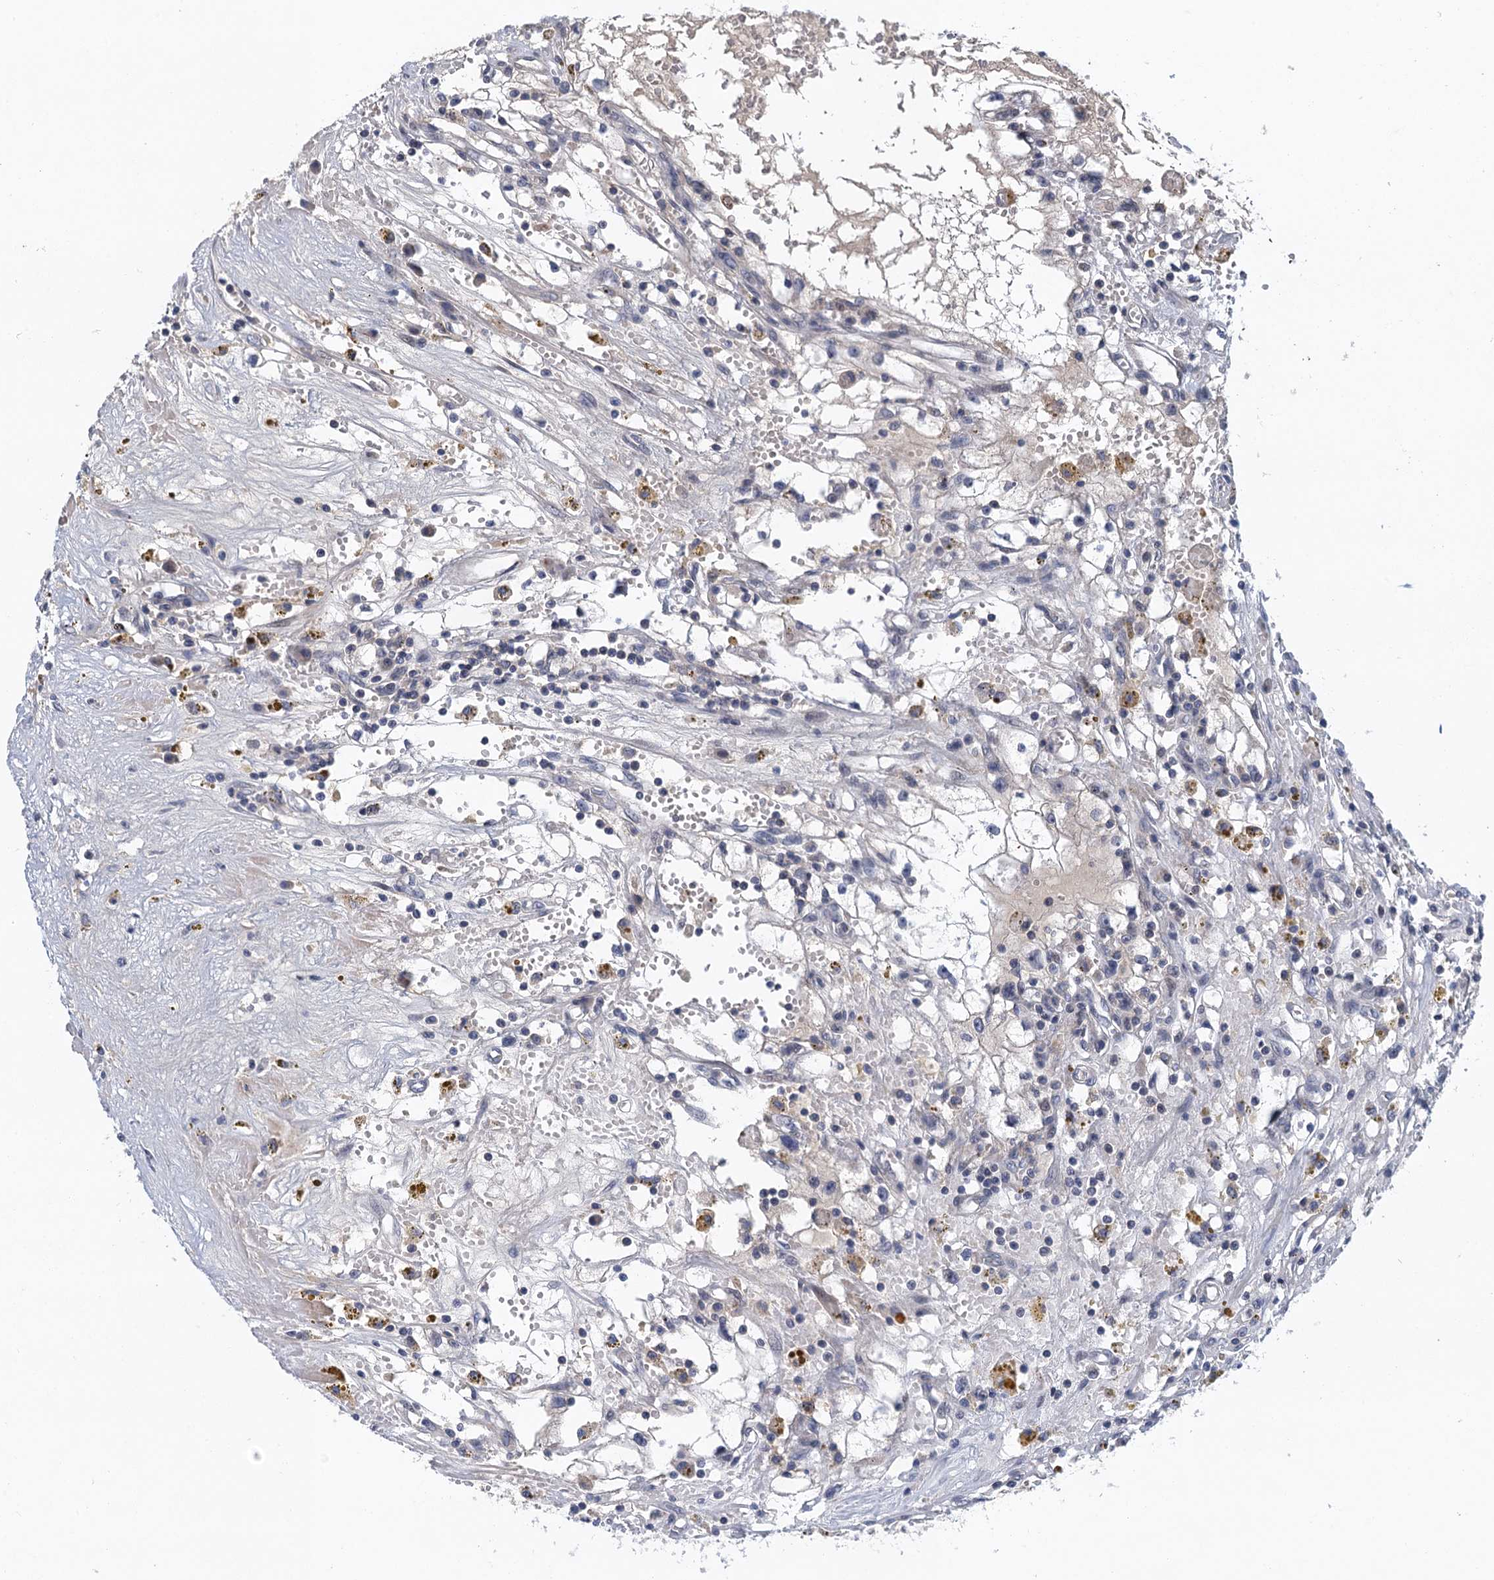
{"staining": {"intensity": "negative", "quantity": "none", "location": "none"}, "tissue": "renal cancer", "cell_type": "Tumor cells", "image_type": "cancer", "snomed": [{"axis": "morphology", "description": "Adenocarcinoma, NOS"}, {"axis": "topography", "description": "Kidney"}], "caption": "Human adenocarcinoma (renal) stained for a protein using immunohistochemistry (IHC) exhibits no staining in tumor cells.", "gene": "MDM1", "patient": {"sex": "male", "age": 56}}